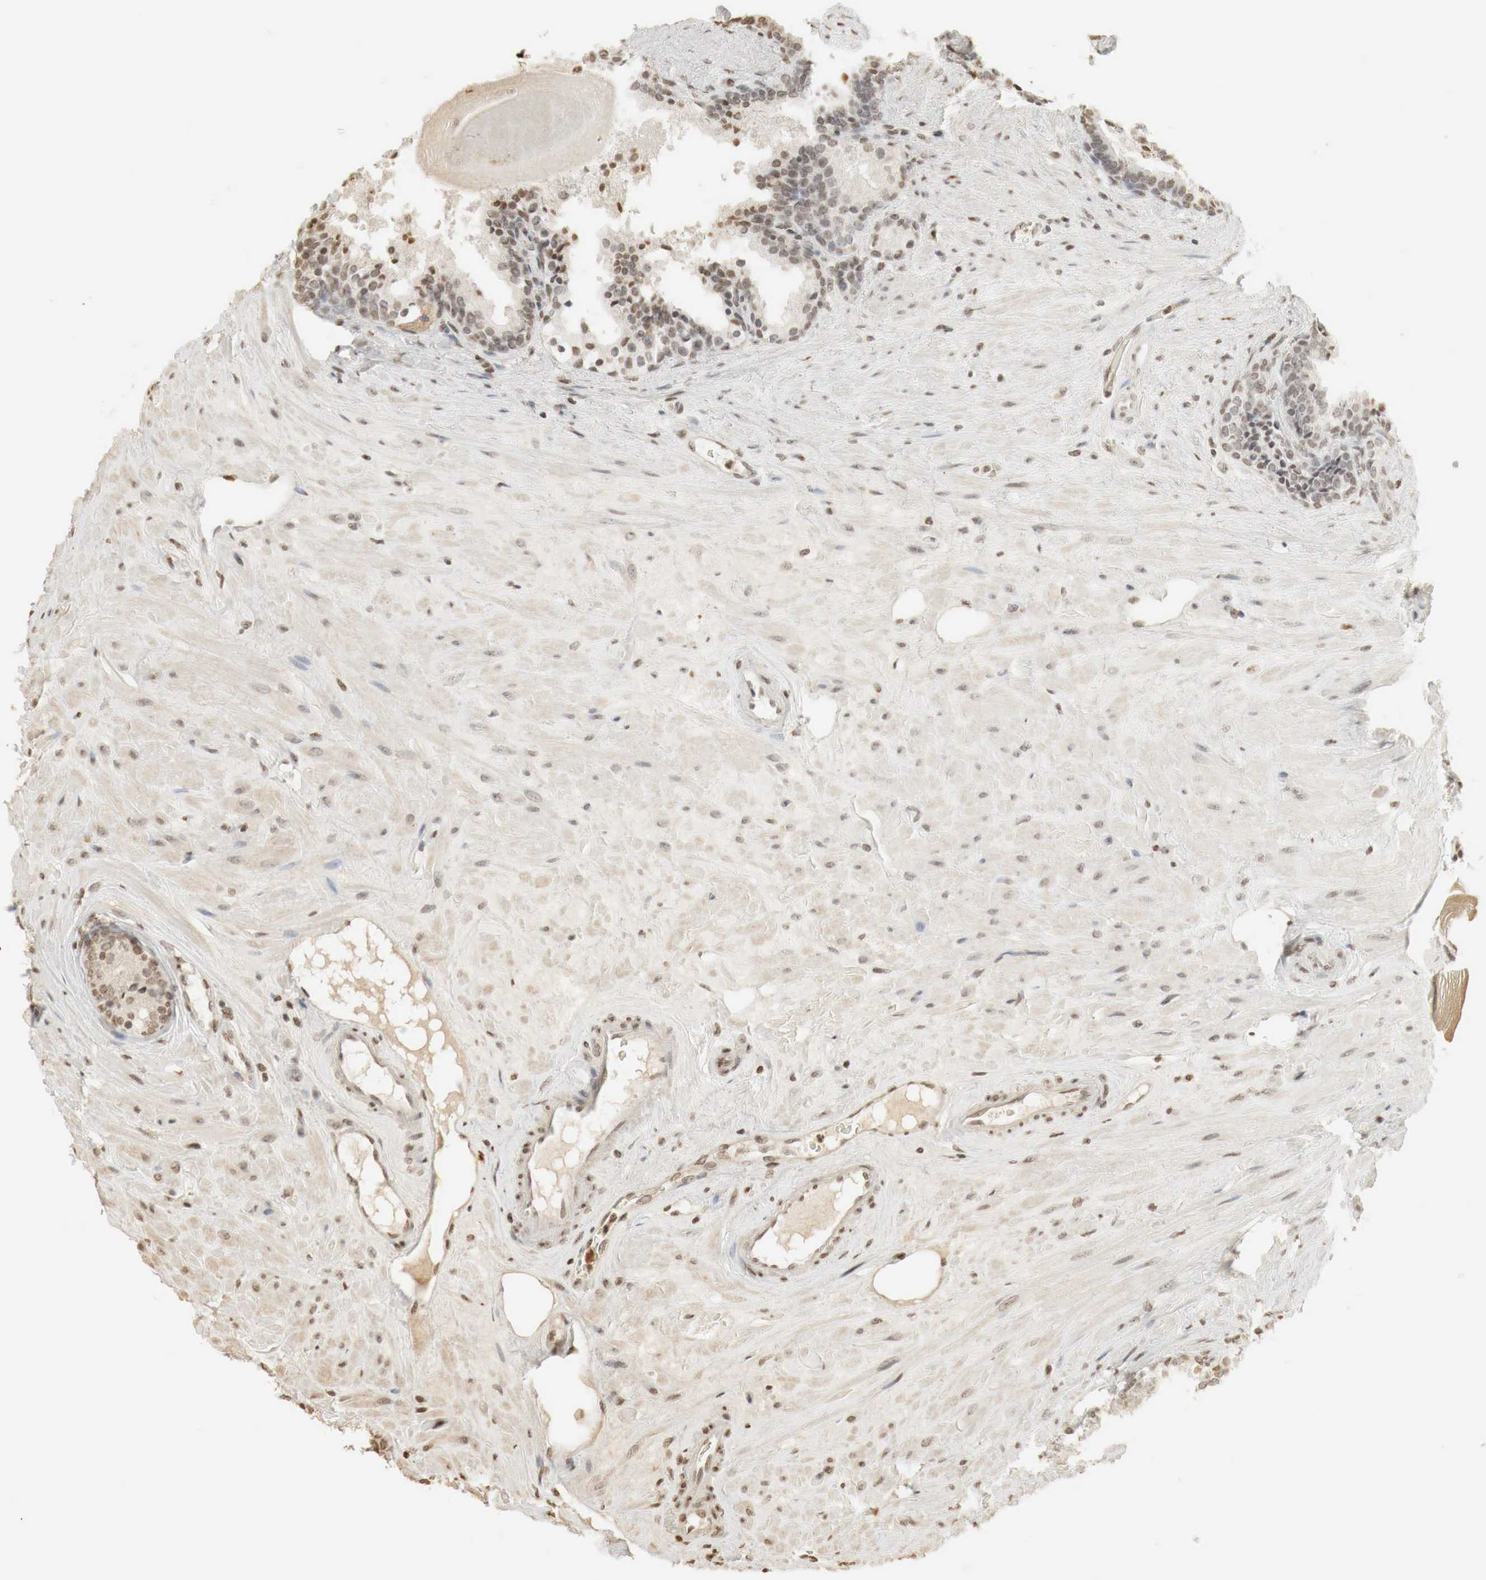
{"staining": {"intensity": "moderate", "quantity": "25%-75%", "location": "cytoplasmic/membranous,nuclear"}, "tissue": "prostate", "cell_type": "Glandular cells", "image_type": "normal", "snomed": [{"axis": "morphology", "description": "Normal tissue, NOS"}, {"axis": "topography", "description": "Prostate"}], "caption": "Immunohistochemistry histopathology image of unremarkable prostate: human prostate stained using IHC displays medium levels of moderate protein expression localized specifically in the cytoplasmic/membranous,nuclear of glandular cells, appearing as a cytoplasmic/membranous,nuclear brown color.", "gene": "ERBB4", "patient": {"sex": "male", "age": 65}}